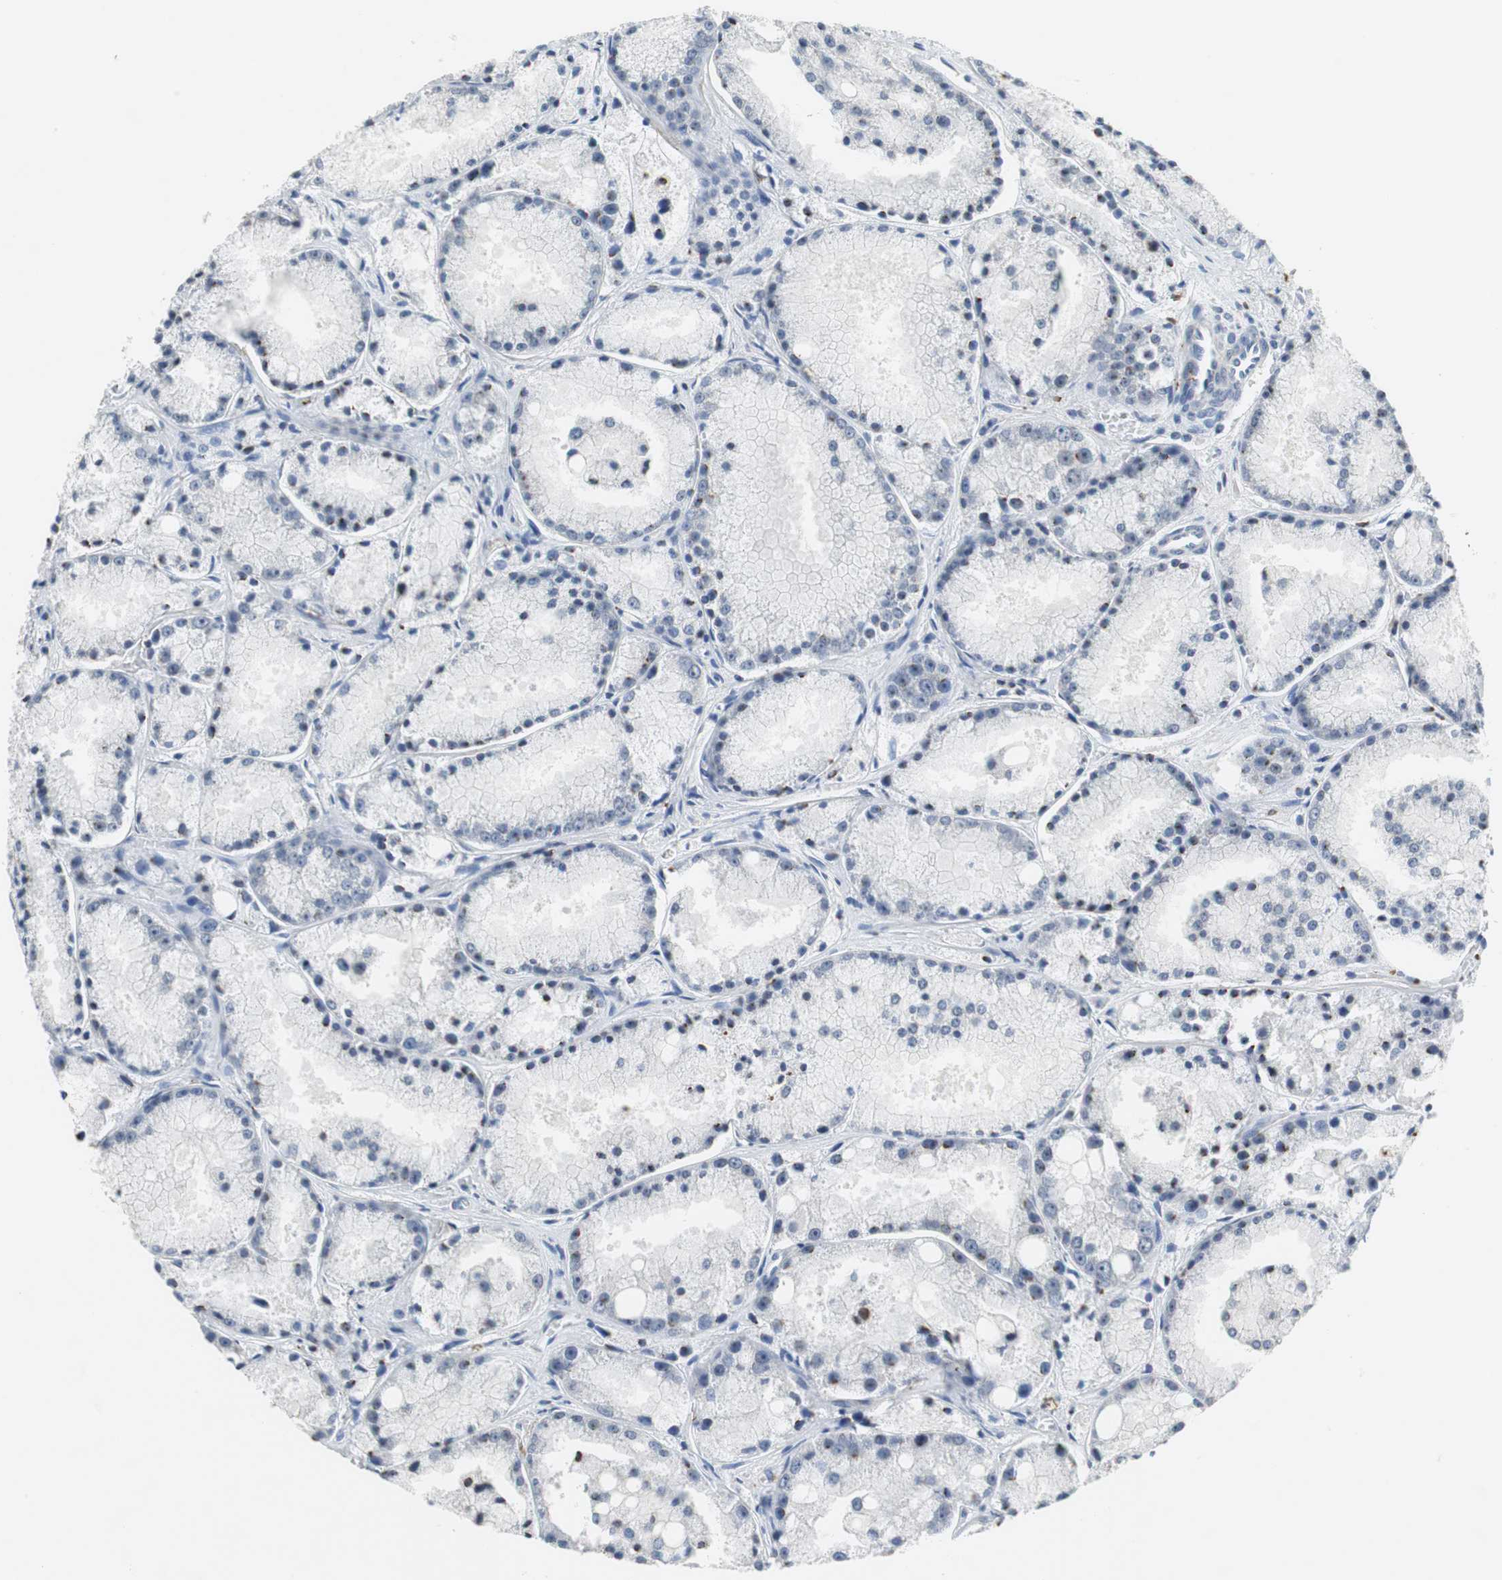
{"staining": {"intensity": "negative", "quantity": "none", "location": "none"}, "tissue": "prostate cancer", "cell_type": "Tumor cells", "image_type": "cancer", "snomed": [{"axis": "morphology", "description": "Adenocarcinoma, Low grade"}, {"axis": "topography", "description": "Prostate"}], "caption": "Prostate cancer (low-grade adenocarcinoma) stained for a protein using immunohistochemistry (IHC) demonstrates no positivity tumor cells.", "gene": "MUC7", "patient": {"sex": "male", "age": 64}}